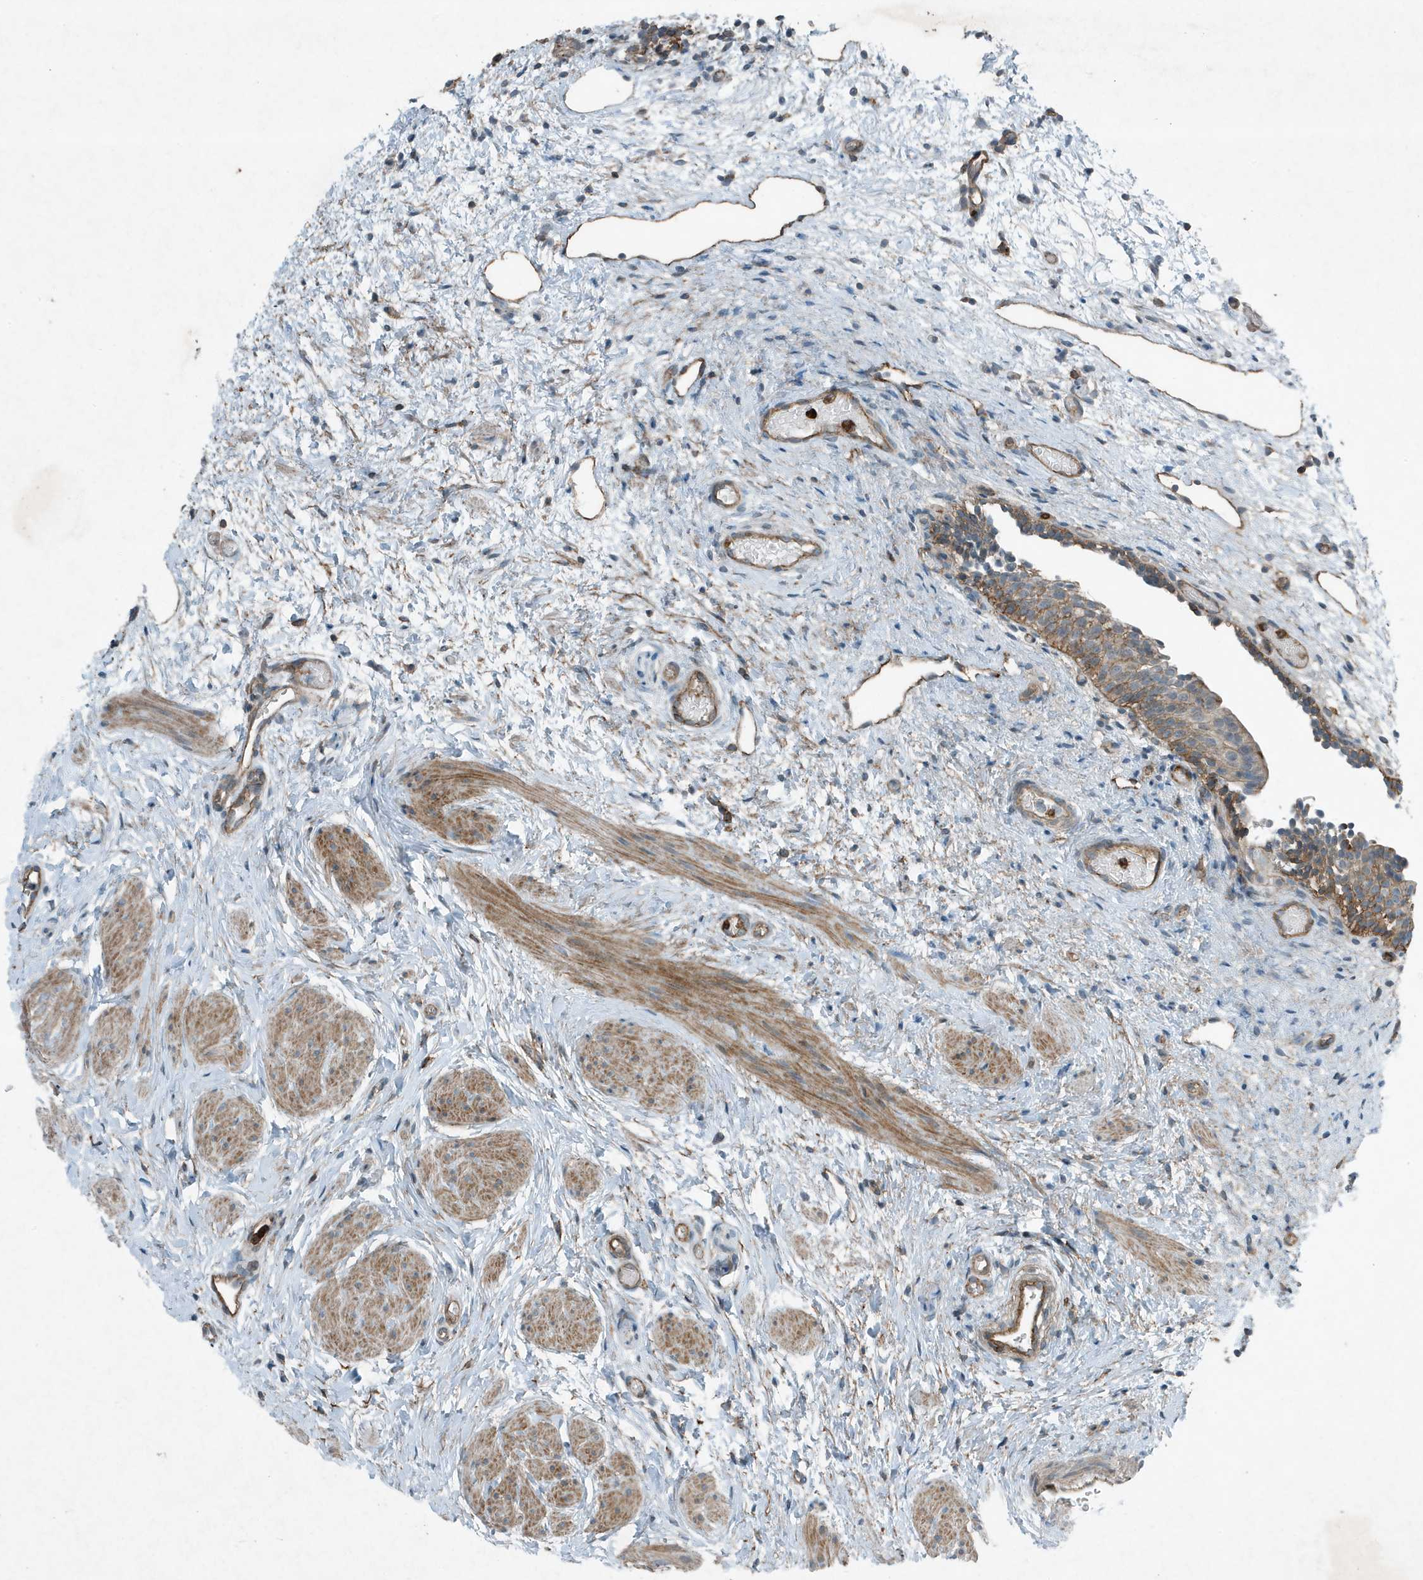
{"staining": {"intensity": "moderate", "quantity": ">75%", "location": "cytoplasmic/membranous"}, "tissue": "urinary bladder", "cell_type": "Urothelial cells", "image_type": "normal", "snomed": [{"axis": "morphology", "description": "Normal tissue, NOS"}, {"axis": "topography", "description": "Urinary bladder"}], "caption": "Protein staining displays moderate cytoplasmic/membranous expression in approximately >75% of urothelial cells in normal urinary bladder. (DAB (3,3'-diaminobenzidine) IHC, brown staining for protein, blue staining for nuclei).", "gene": "DAPP1", "patient": {"sex": "male", "age": 1}}